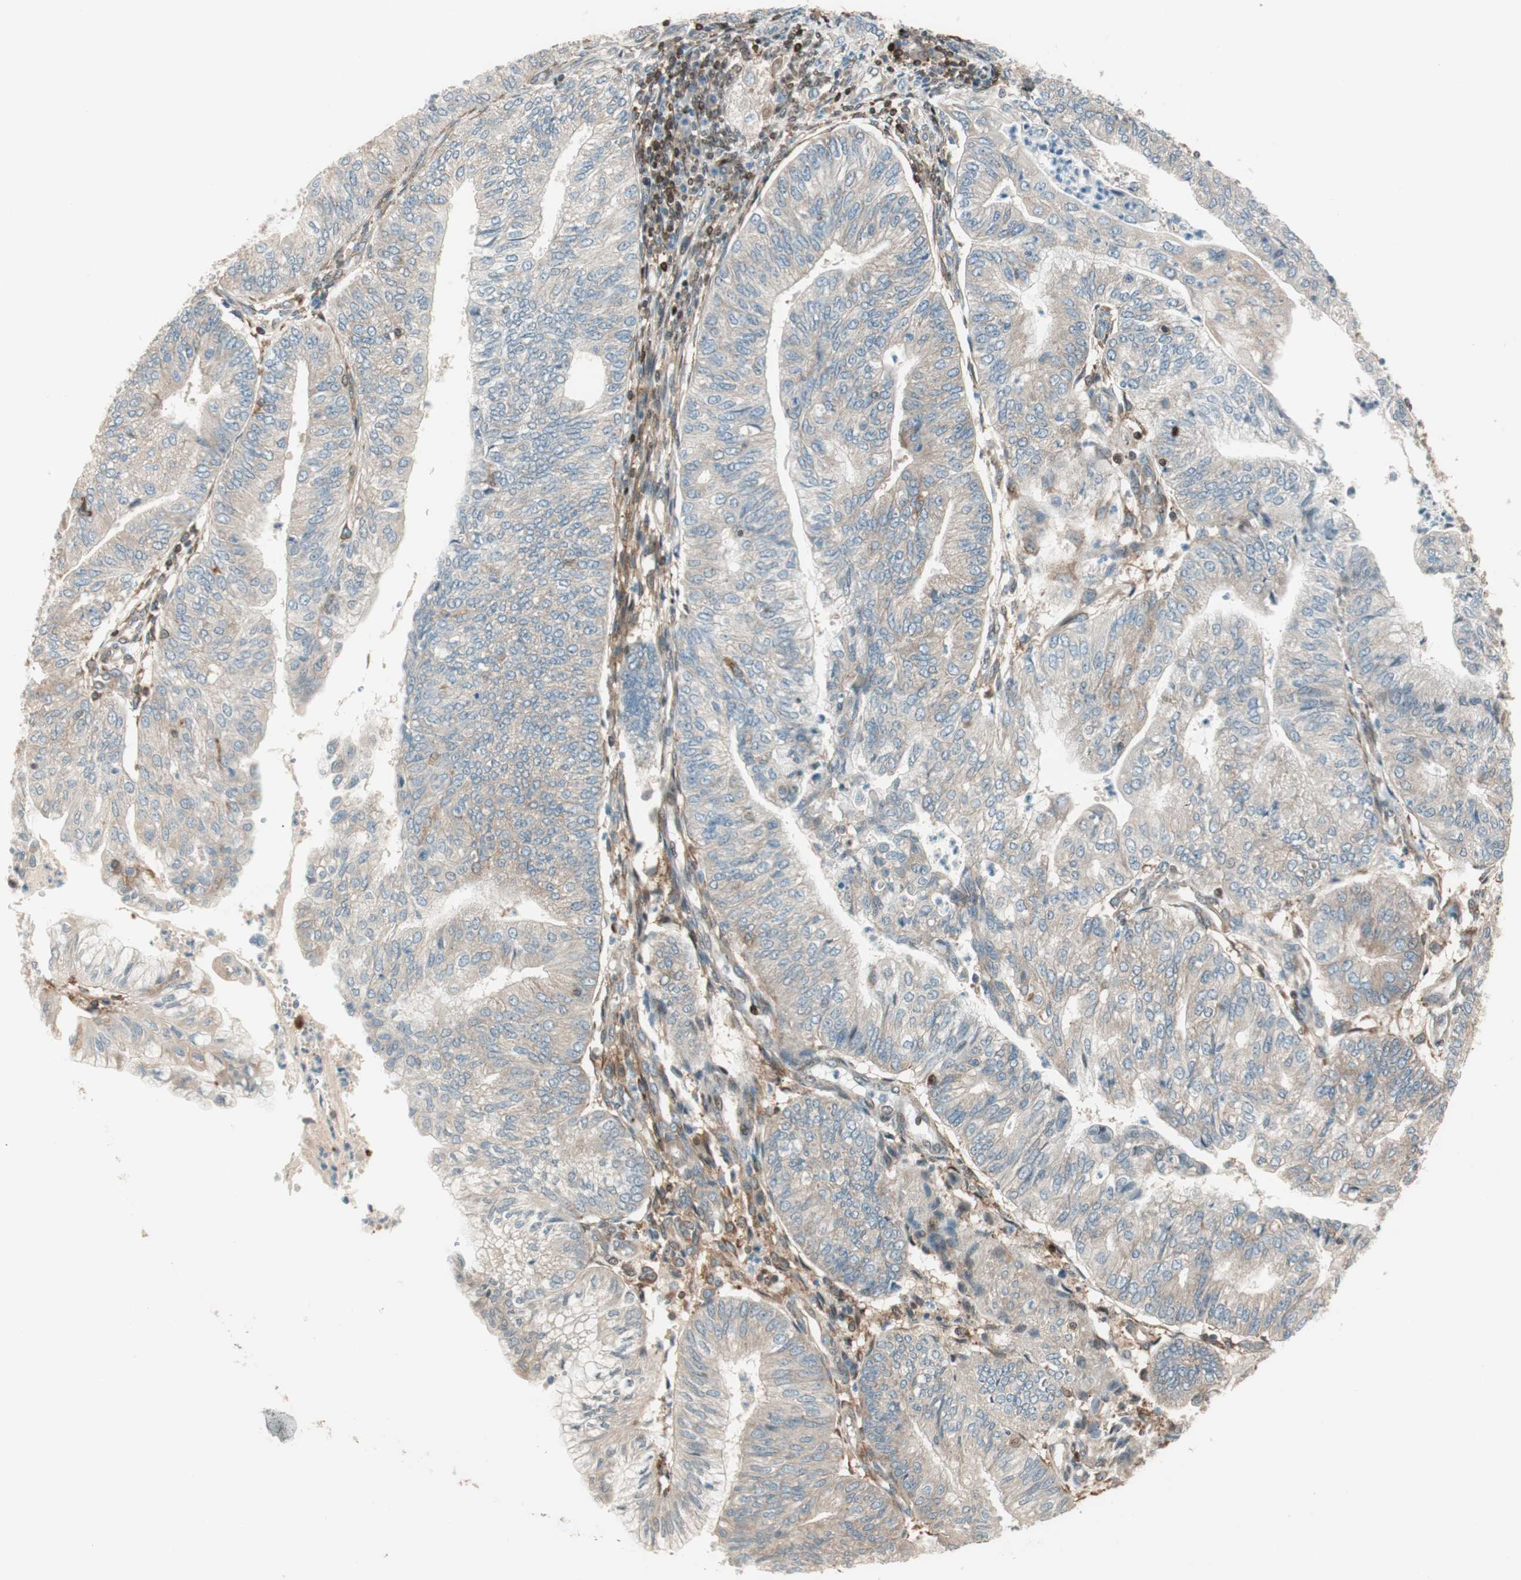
{"staining": {"intensity": "weak", "quantity": "25%-75%", "location": "cytoplasmic/membranous"}, "tissue": "endometrial cancer", "cell_type": "Tumor cells", "image_type": "cancer", "snomed": [{"axis": "morphology", "description": "Adenocarcinoma, NOS"}, {"axis": "topography", "description": "Endometrium"}], "caption": "Endometrial cancer (adenocarcinoma) was stained to show a protein in brown. There is low levels of weak cytoplasmic/membranous expression in about 25%-75% of tumor cells.", "gene": "BIN1", "patient": {"sex": "female", "age": 59}}